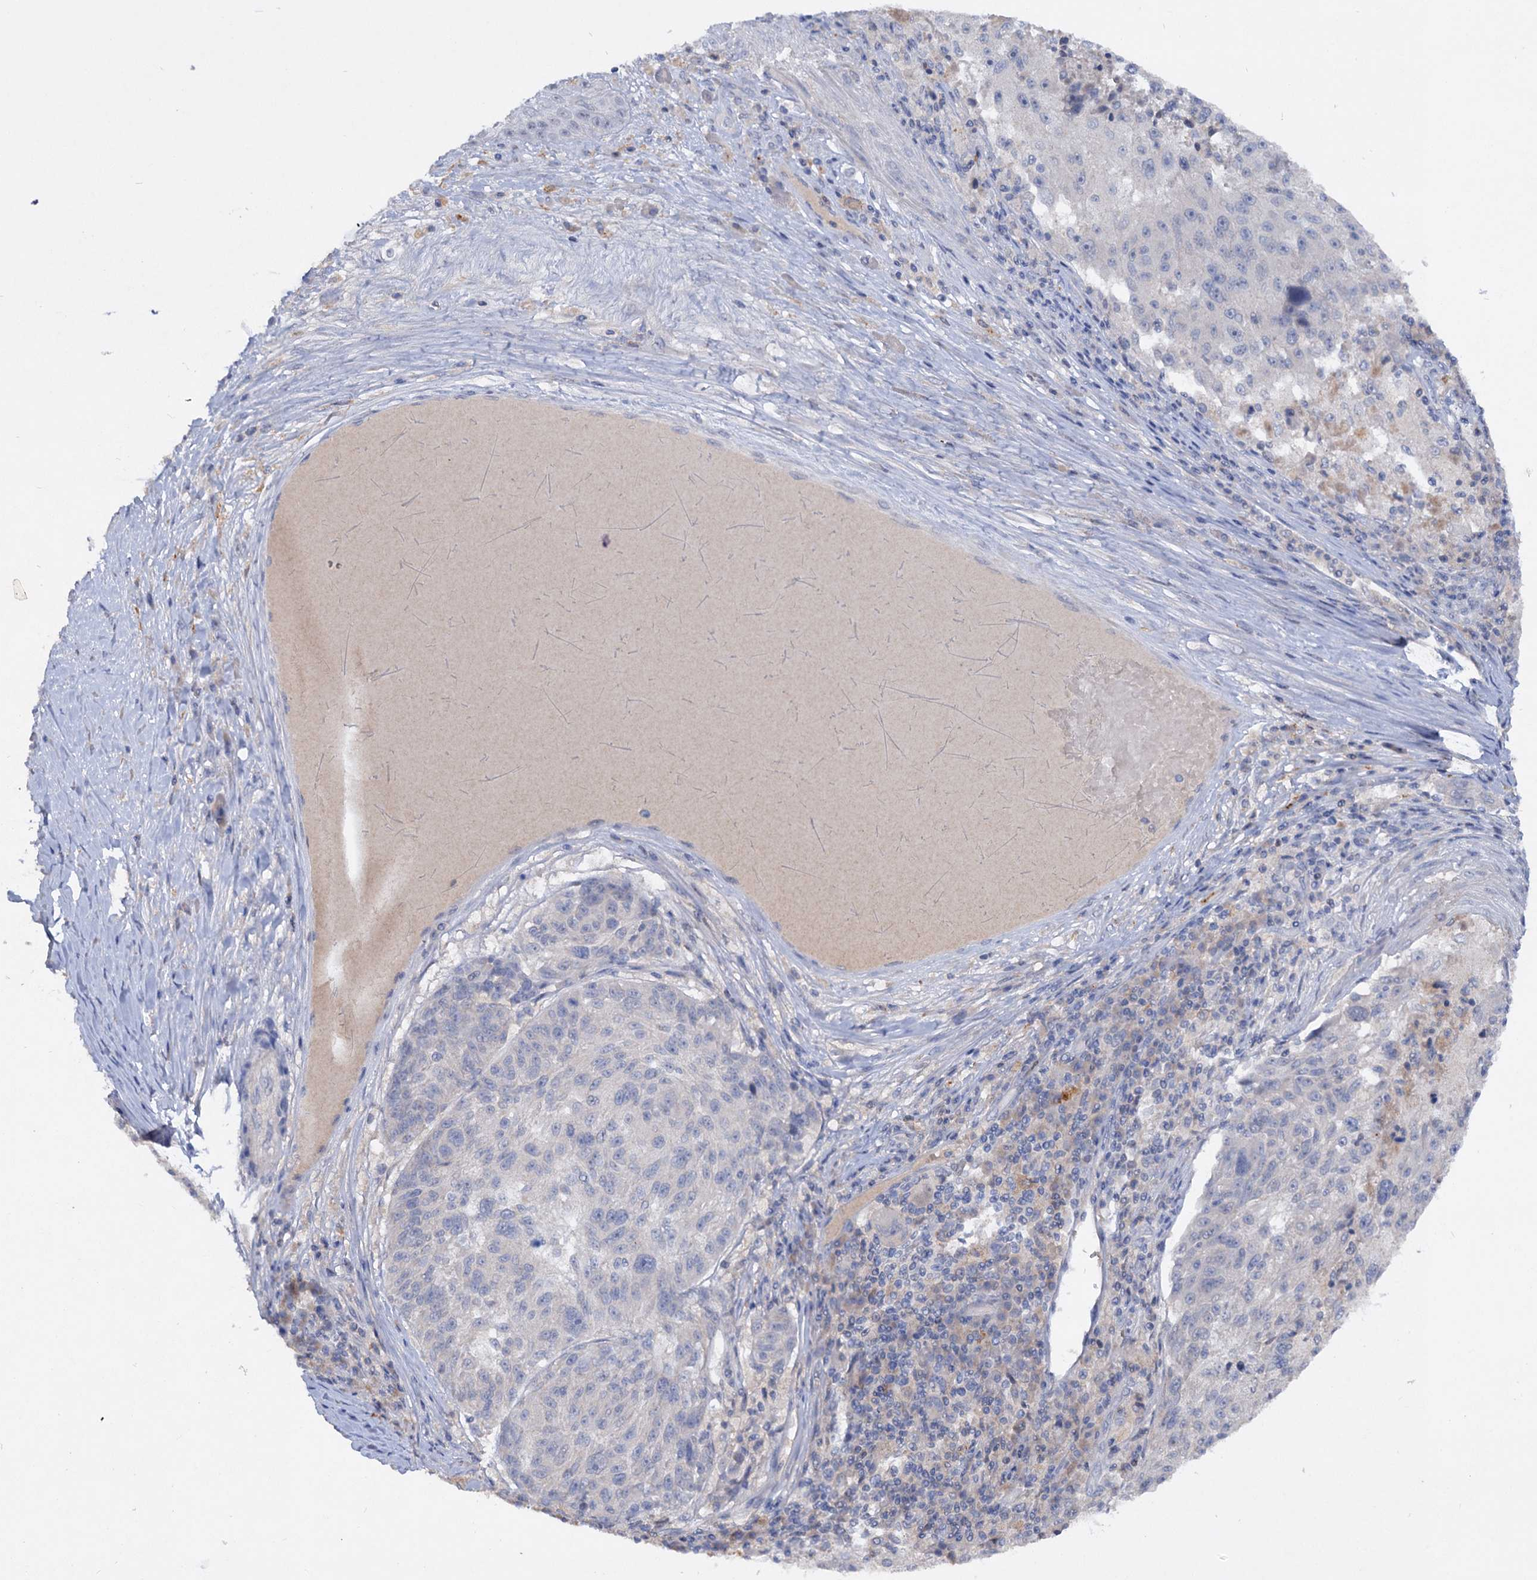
{"staining": {"intensity": "negative", "quantity": "none", "location": "none"}, "tissue": "melanoma", "cell_type": "Tumor cells", "image_type": "cancer", "snomed": [{"axis": "morphology", "description": "Malignant melanoma, NOS"}, {"axis": "topography", "description": "Skin"}], "caption": "Tumor cells are negative for protein expression in human malignant melanoma. (DAB IHC, high magnification).", "gene": "ATP4A", "patient": {"sex": "male", "age": 53}}